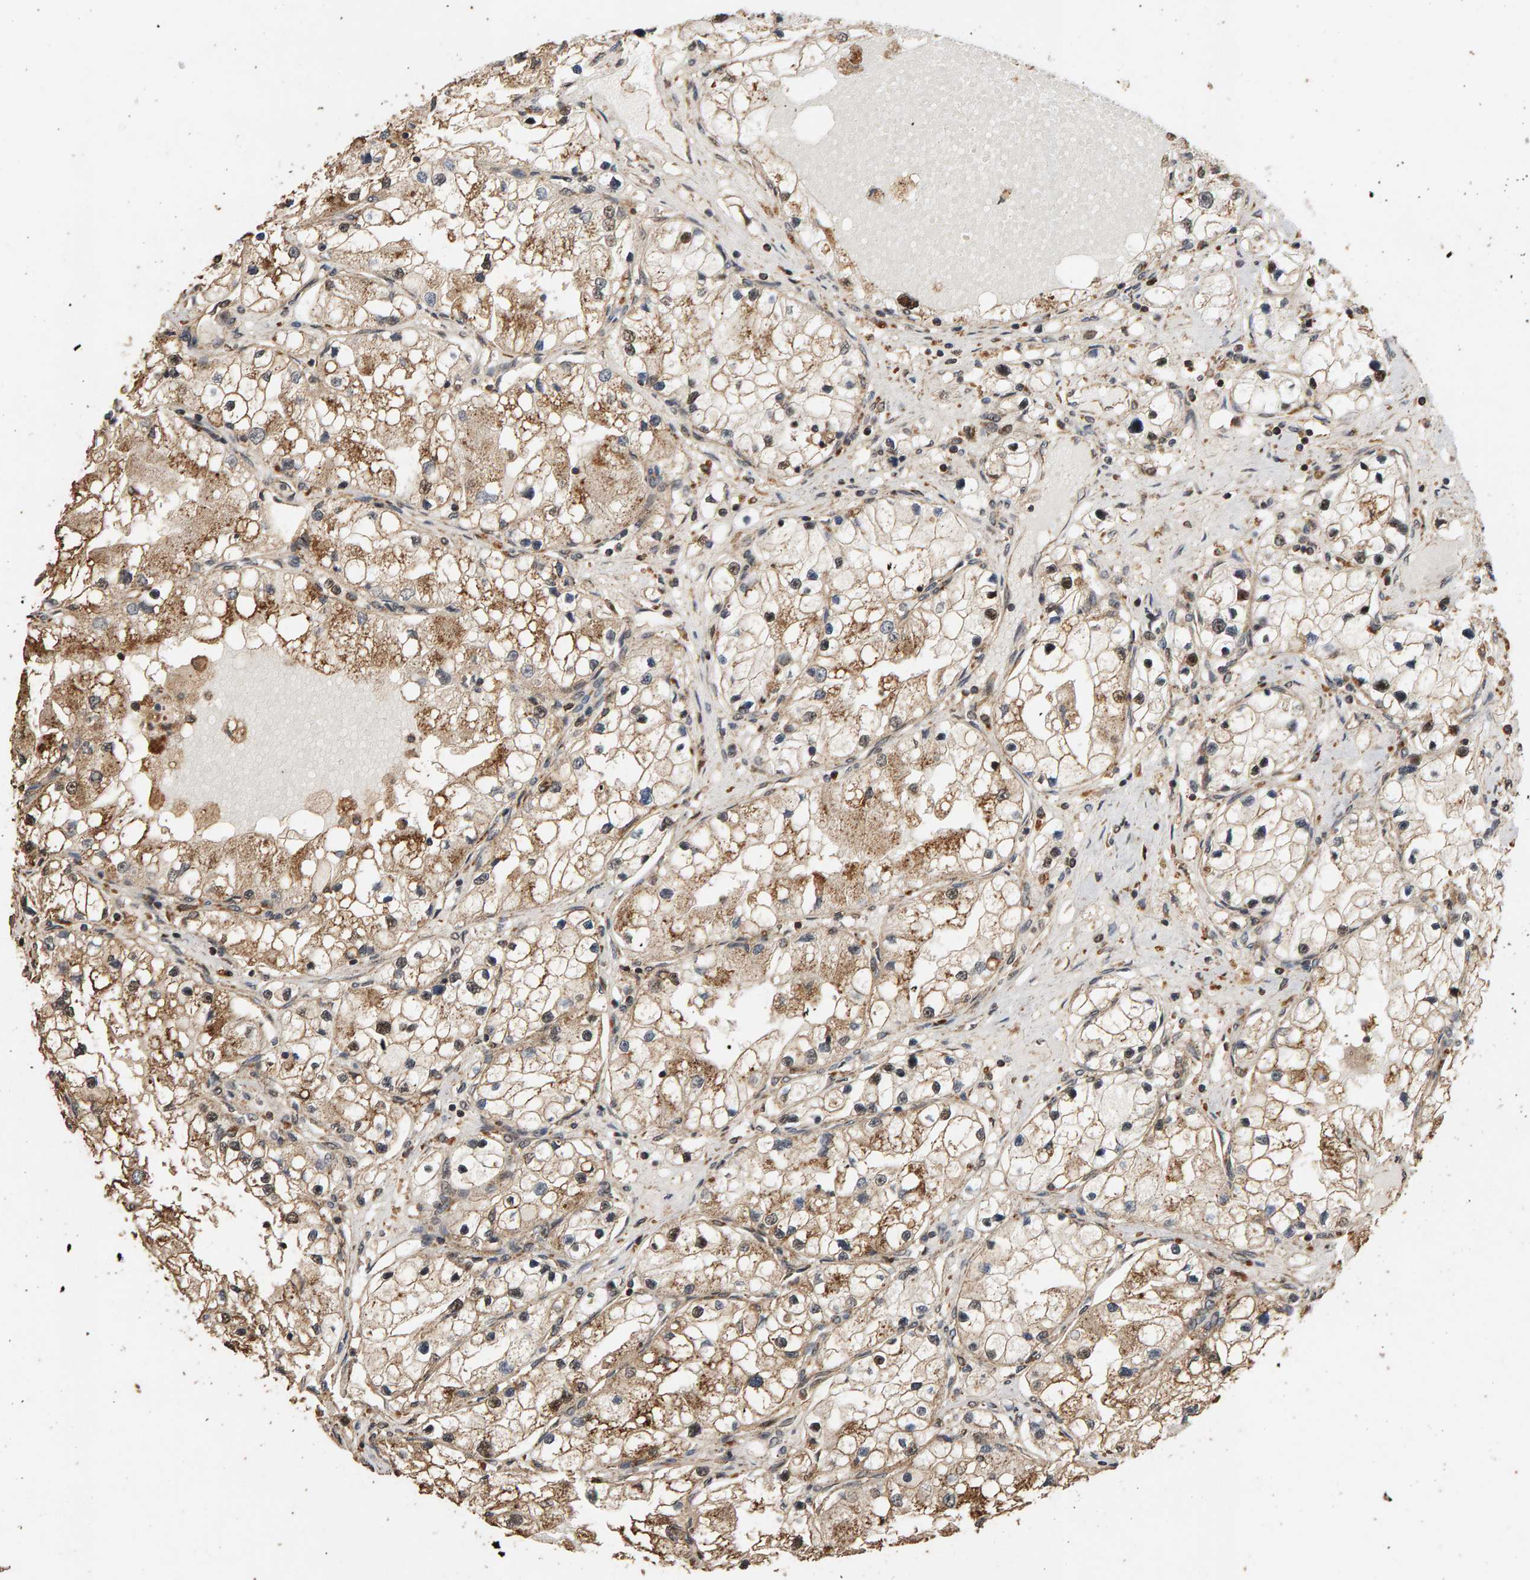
{"staining": {"intensity": "moderate", "quantity": ">75%", "location": "cytoplasmic/membranous,nuclear"}, "tissue": "renal cancer", "cell_type": "Tumor cells", "image_type": "cancer", "snomed": [{"axis": "morphology", "description": "Adenocarcinoma, NOS"}, {"axis": "topography", "description": "Kidney"}], "caption": "Immunohistochemical staining of human adenocarcinoma (renal) exhibits moderate cytoplasmic/membranous and nuclear protein staining in approximately >75% of tumor cells.", "gene": "GSTK1", "patient": {"sex": "male", "age": 68}}